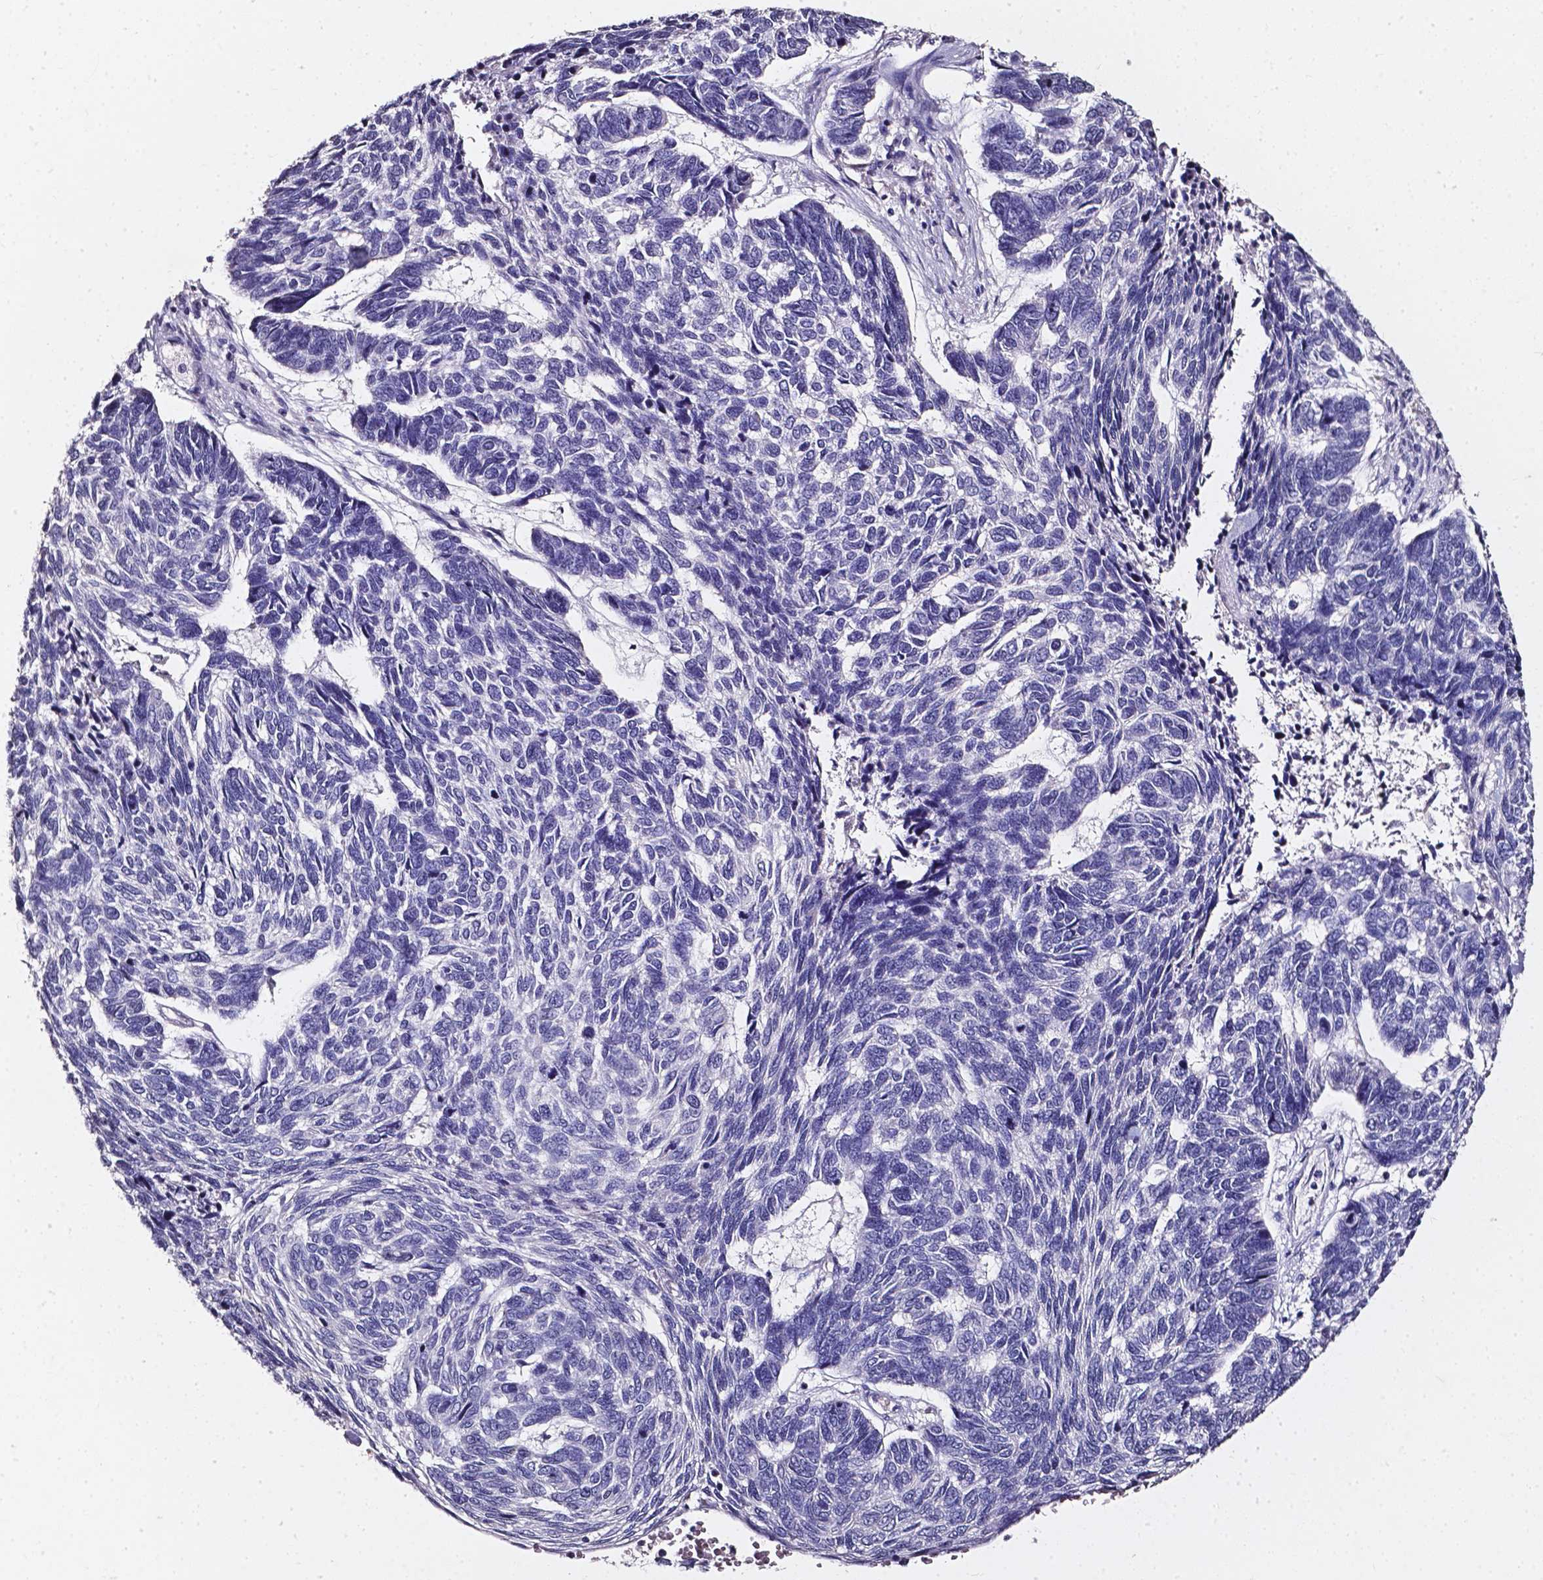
{"staining": {"intensity": "negative", "quantity": "none", "location": "none"}, "tissue": "skin cancer", "cell_type": "Tumor cells", "image_type": "cancer", "snomed": [{"axis": "morphology", "description": "Basal cell carcinoma"}, {"axis": "topography", "description": "Skin"}], "caption": "High magnification brightfield microscopy of skin basal cell carcinoma stained with DAB (3,3'-diaminobenzidine) (brown) and counterstained with hematoxylin (blue): tumor cells show no significant expression.", "gene": "AKR1B10", "patient": {"sex": "female", "age": 65}}